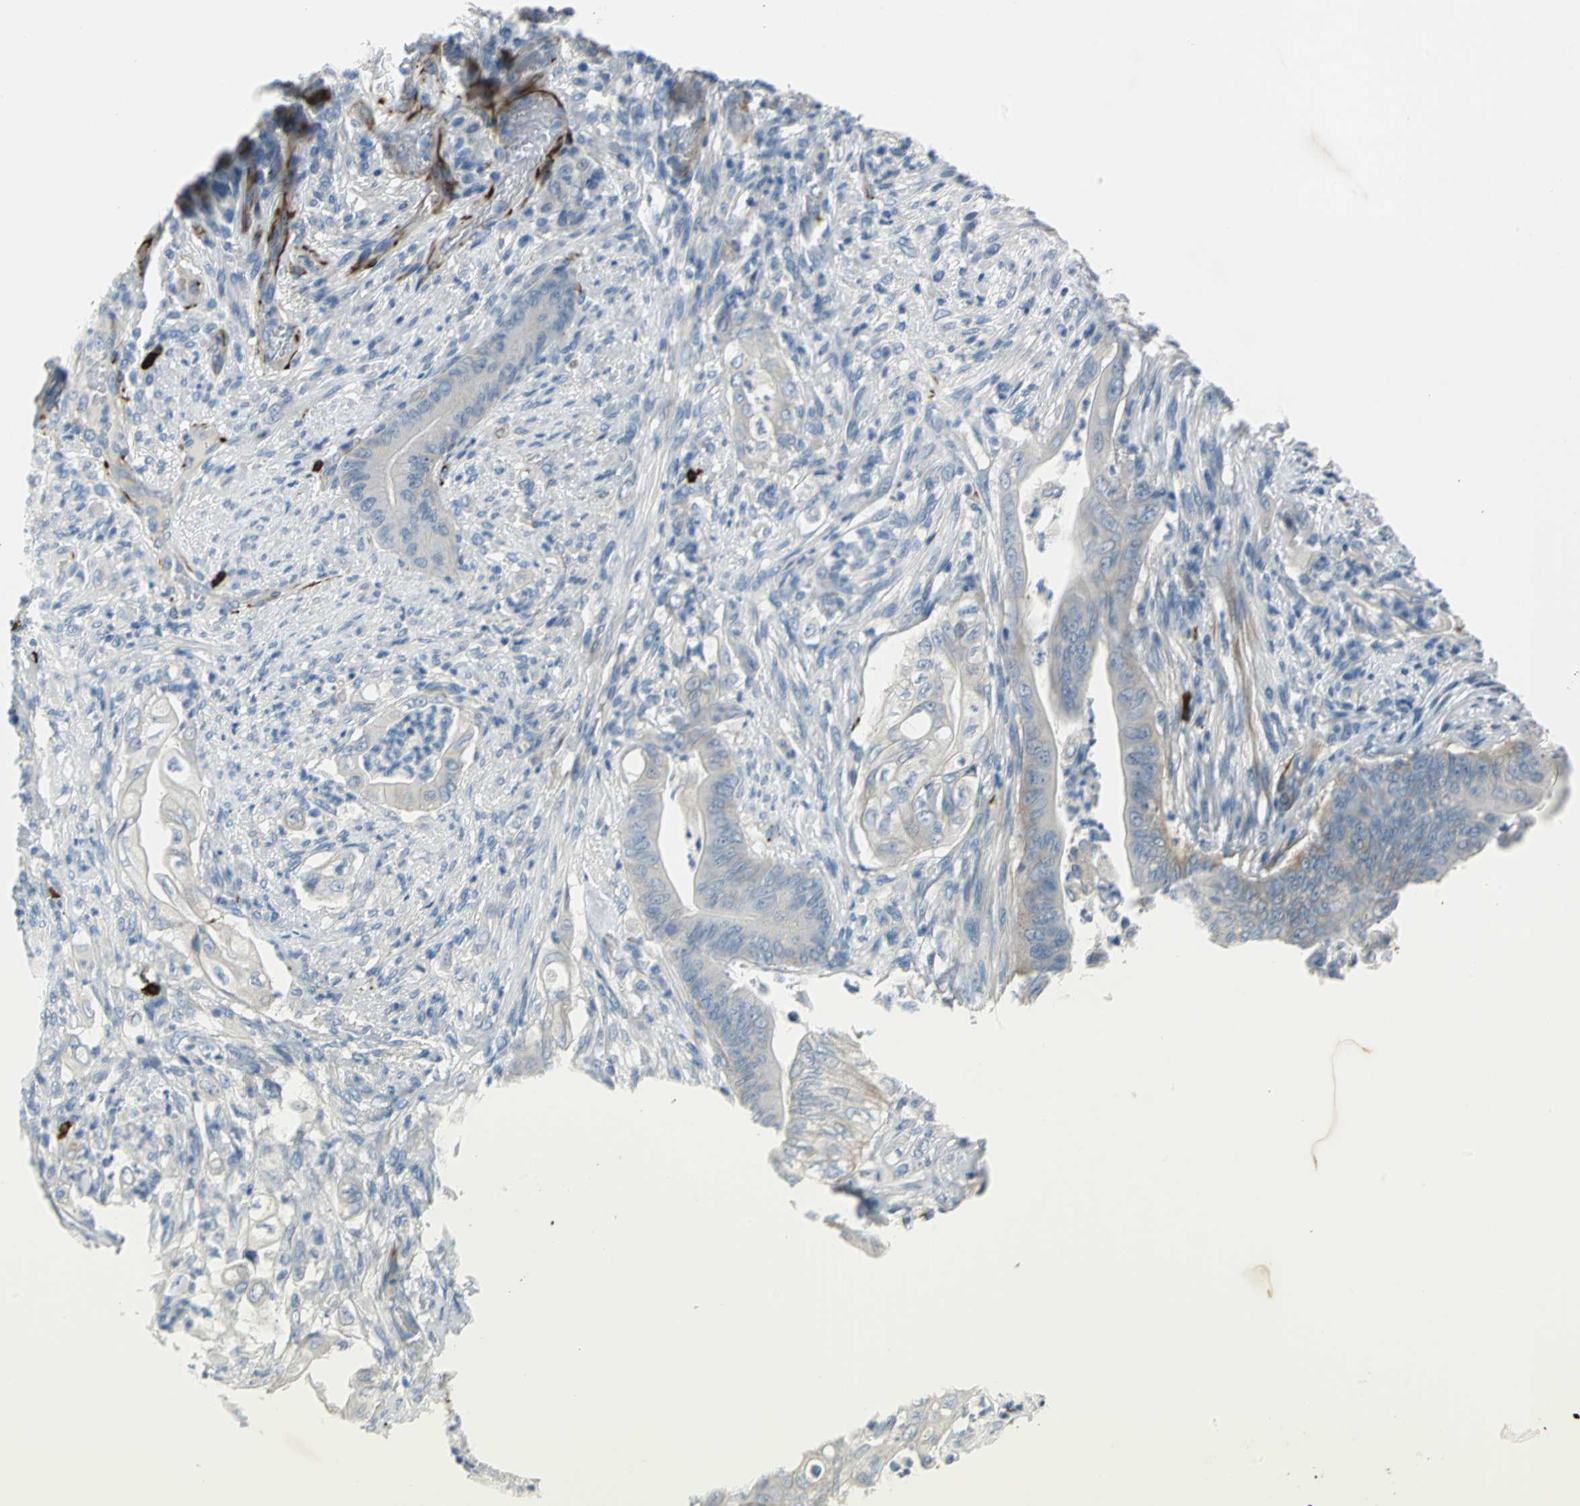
{"staining": {"intensity": "moderate", "quantity": "<25%", "location": "cytoplasmic/membranous"}, "tissue": "stomach cancer", "cell_type": "Tumor cells", "image_type": "cancer", "snomed": [{"axis": "morphology", "description": "Adenocarcinoma, NOS"}, {"axis": "topography", "description": "Stomach"}], "caption": "A high-resolution micrograph shows IHC staining of stomach adenocarcinoma, which demonstrates moderate cytoplasmic/membranous positivity in about <25% of tumor cells.", "gene": "ALOX15", "patient": {"sex": "female", "age": 73}}